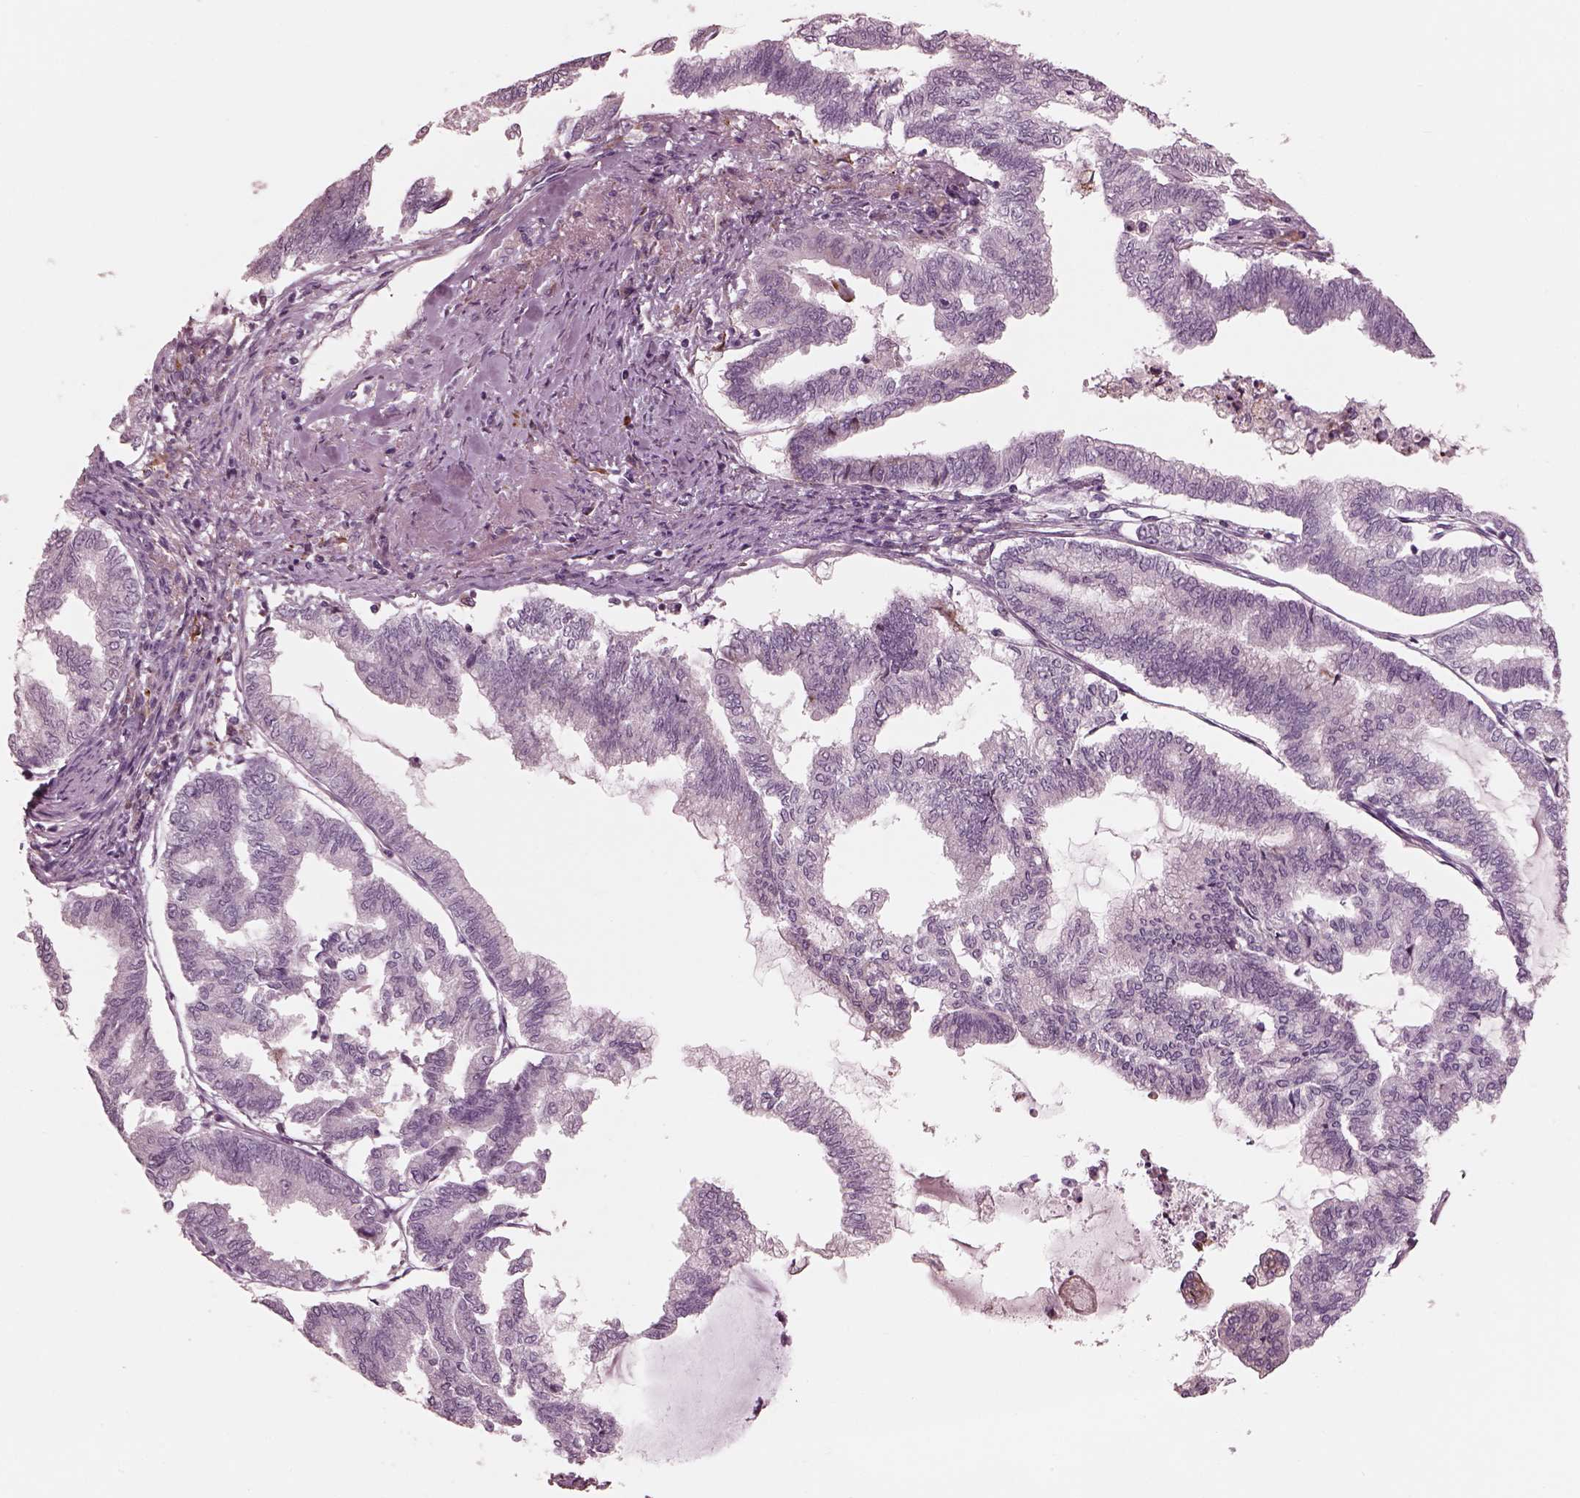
{"staining": {"intensity": "negative", "quantity": "none", "location": "none"}, "tissue": "endometrial cancer", "cell_type": "Tumor cells", "image_type": "cancer", "snomed": [{"axis": "morphology", "description": "Adenocarcinoma, NOS"}, {"axis": "topography", "description": "Endometrium"}], "caption": "Micrograph shows no significant protein positivity in tumor cells of endometrial adenocarcinoma.", "gene": "CADM2", "patient": {"sex": "female", "age": 79}}